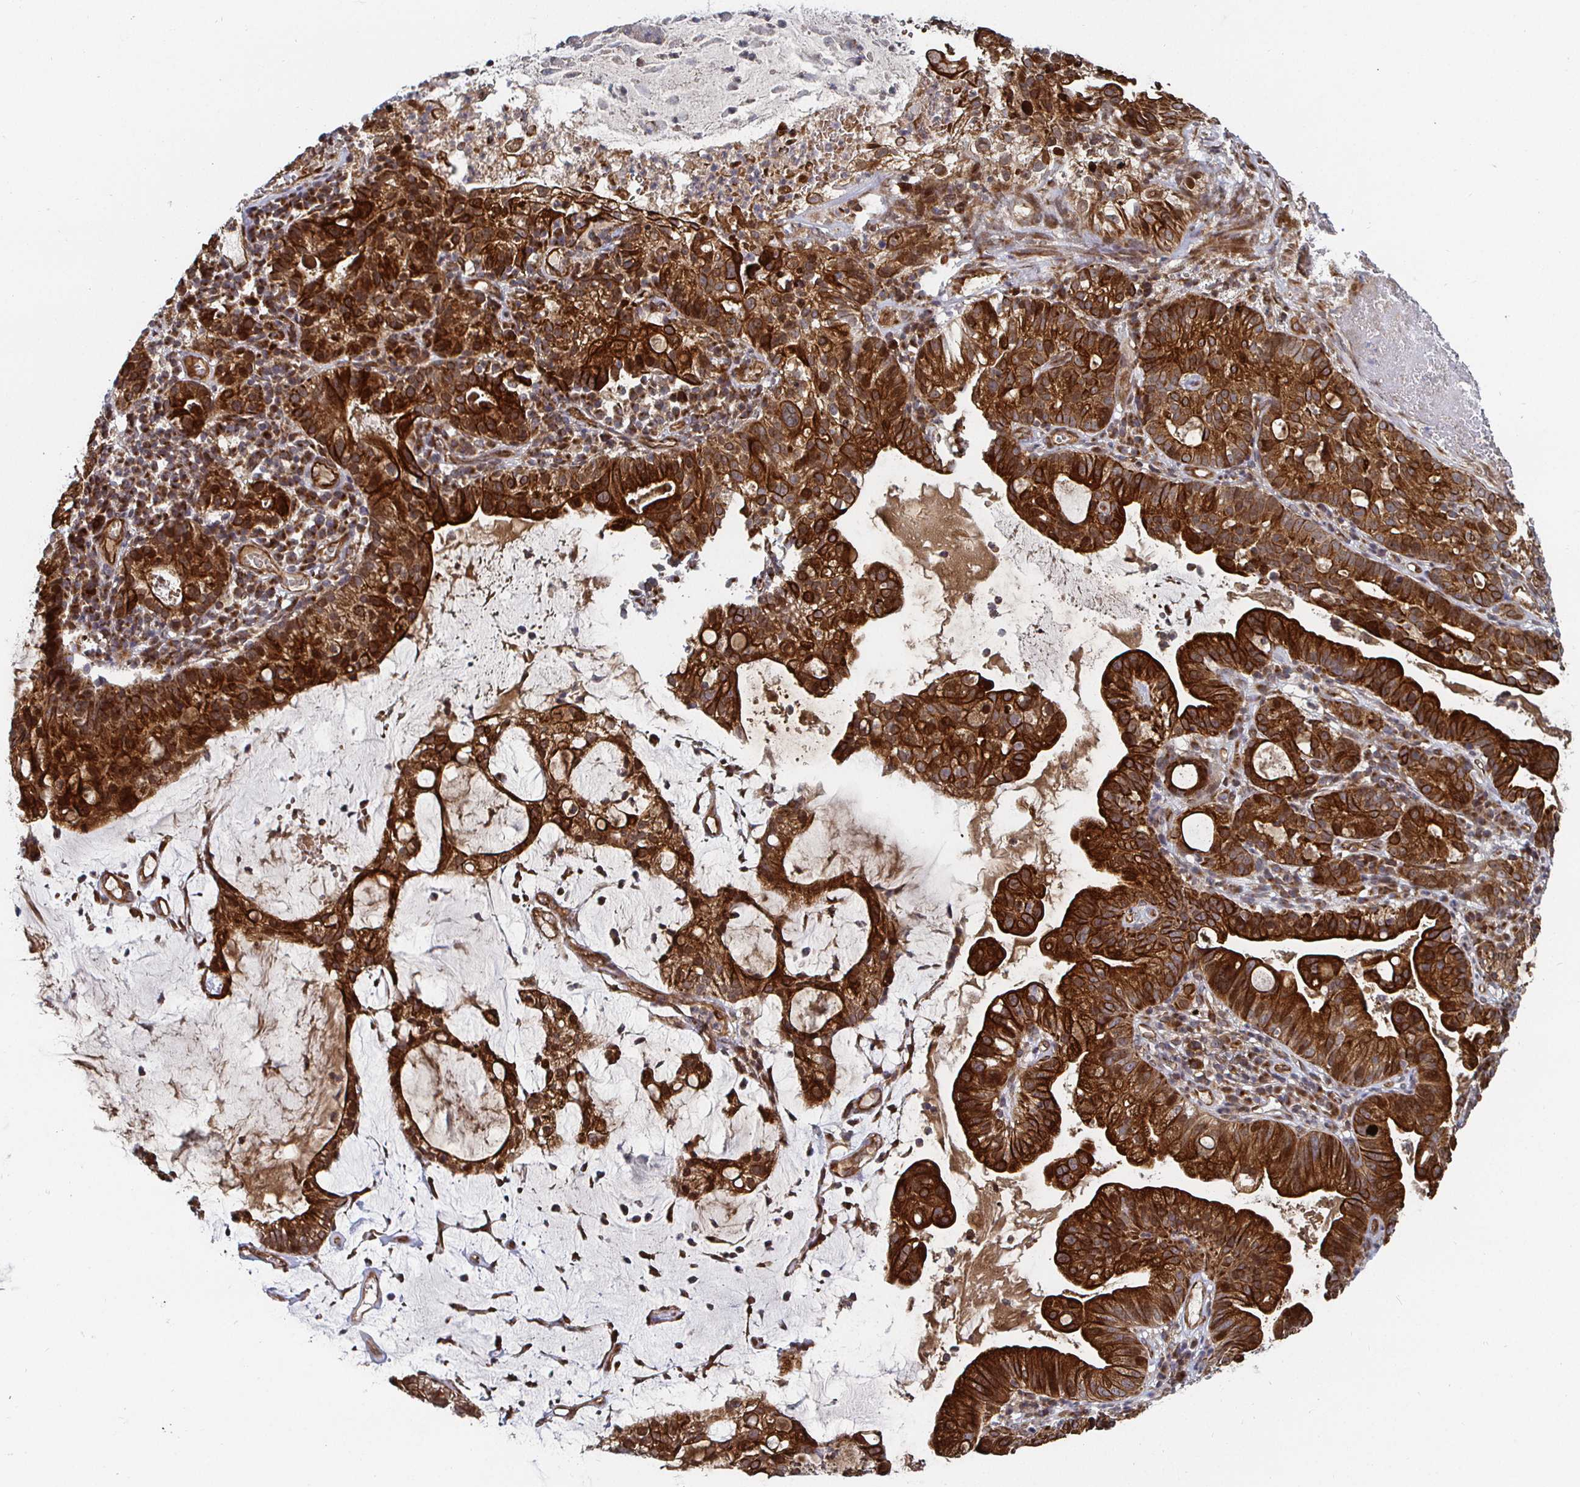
{"staining": {"intensity": "strong", "quantity": ">75%", "location": "cytoplasmic/membranous"}, "tissue": "cervical cancer", "cell_type": "Tumor cells", "image_type": "cancer", "snomed": [{"axis": "morphology", "description": "Adenocarcinoma, NOS"}, {"axis": "topography", "description": "Cervix"}], "caption": "Immunohistochemical staining of cervical cancer displays high levels of strong cytoplasmic/membranous protein positivity in about >75% of tumor cells.", "gene": "TBKBP1", "patient": {"sex": "female", "age": 41}}